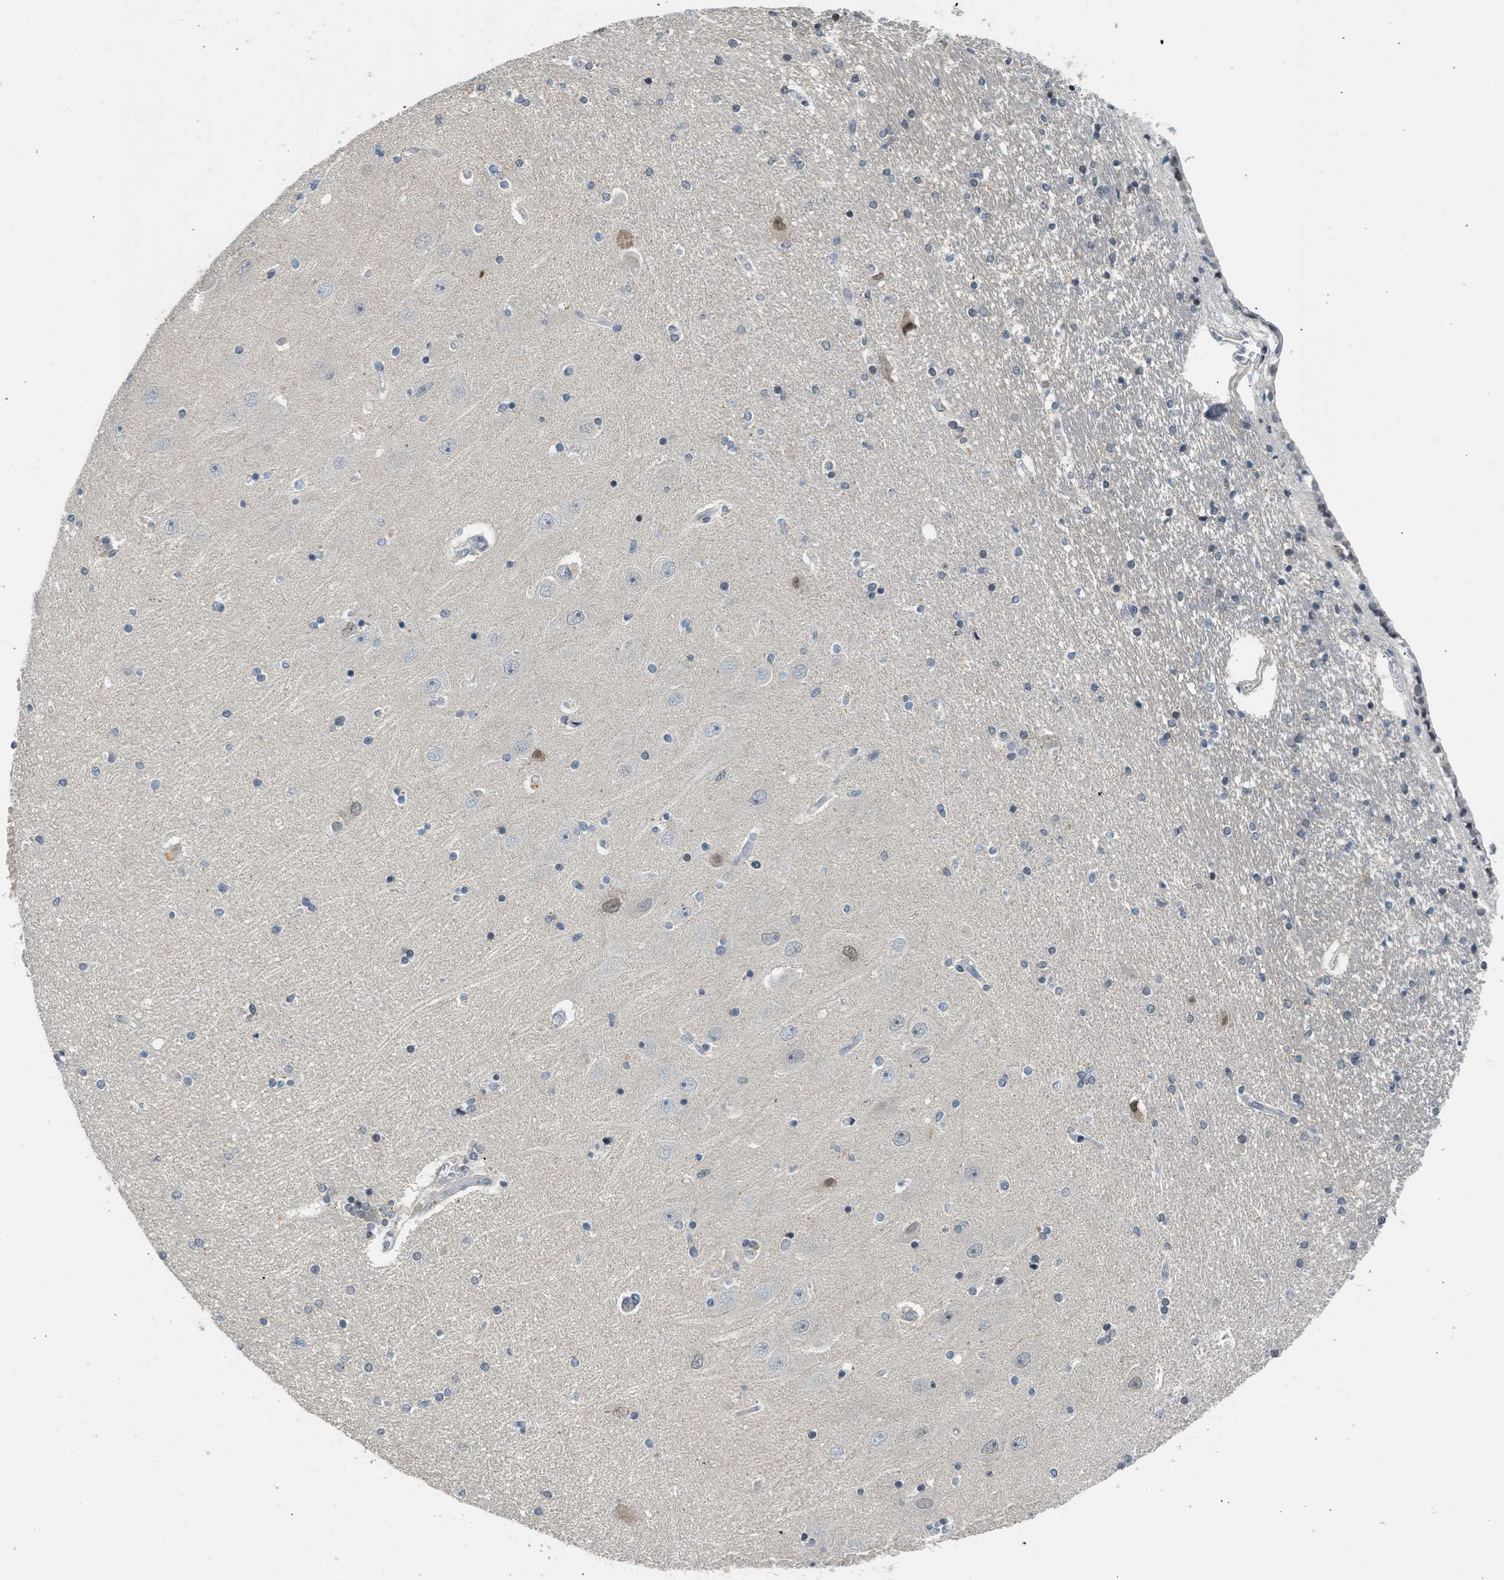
{"staining": {"intensity": "negative", "quantity": "none", "location": "none"}, "tissue": "hippocampus", "cell_type": "Glial cells", "image_type": "normal", "snomed": [{"axis": "morphology", "description": "Normal tissue, NOS"}, {"axis": "topography", "description": "Hippocampus"}], "caption": "Immunohistochemical staining of benign hippocampus displays no significant positivity in glial cells.", "gene": "TTBK2", "patient": {"sex": "female", "age": 54}}